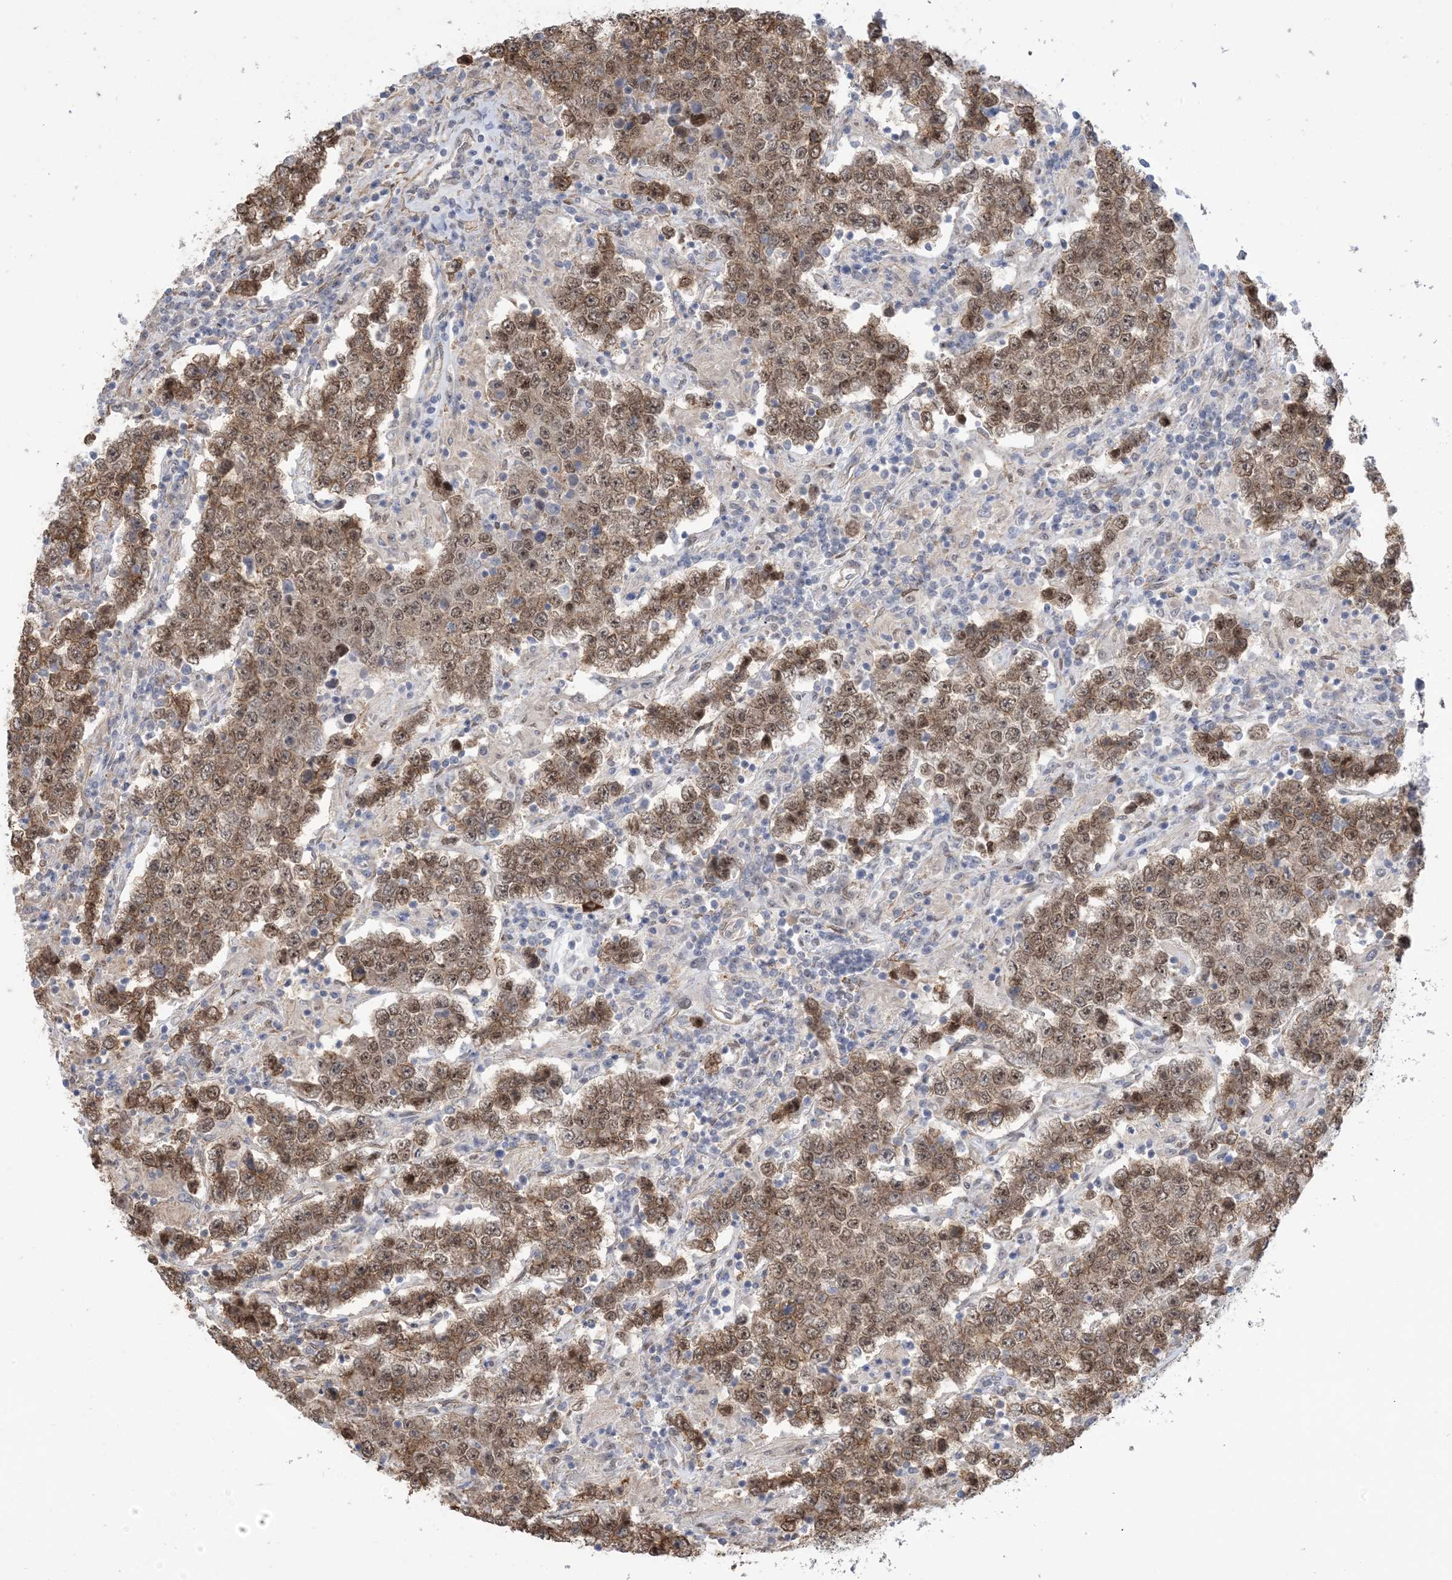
{"staining": {"intensity": "moderate", "quantity": ">75%", "location": "cytoplasmic/membranous,nuclear"}, "tissue": "testis cancer", "cell_type": "Tumor cells", "image_type": "cancer", "snomed": [{"axis": "morphology", "description": "Normal tissue, NOS"}, {"axis": "morphology", "description": "Urothelial carcinoma, High grade"}, {"axis": "morphology", "description": "Seminoma, NOS"}, {"axis": "morphology", "description": "Carcinoma, Embryonal, NOS"}, {"axis": "topography", "description": "Urinary bladder"}, {"axis": "topography", "description": "Testis"}], "caption": "An immunohistochemistry (IHC) micrograph of neoplastic tissue is shown. Protein staining in brown labels moderate cytoplasmic/membranous and nuclear positivity in testis cancer (seminoma) within tumor cells.", "gene": "ZNF8", "patient": {"sex": "male", "age": 41}}